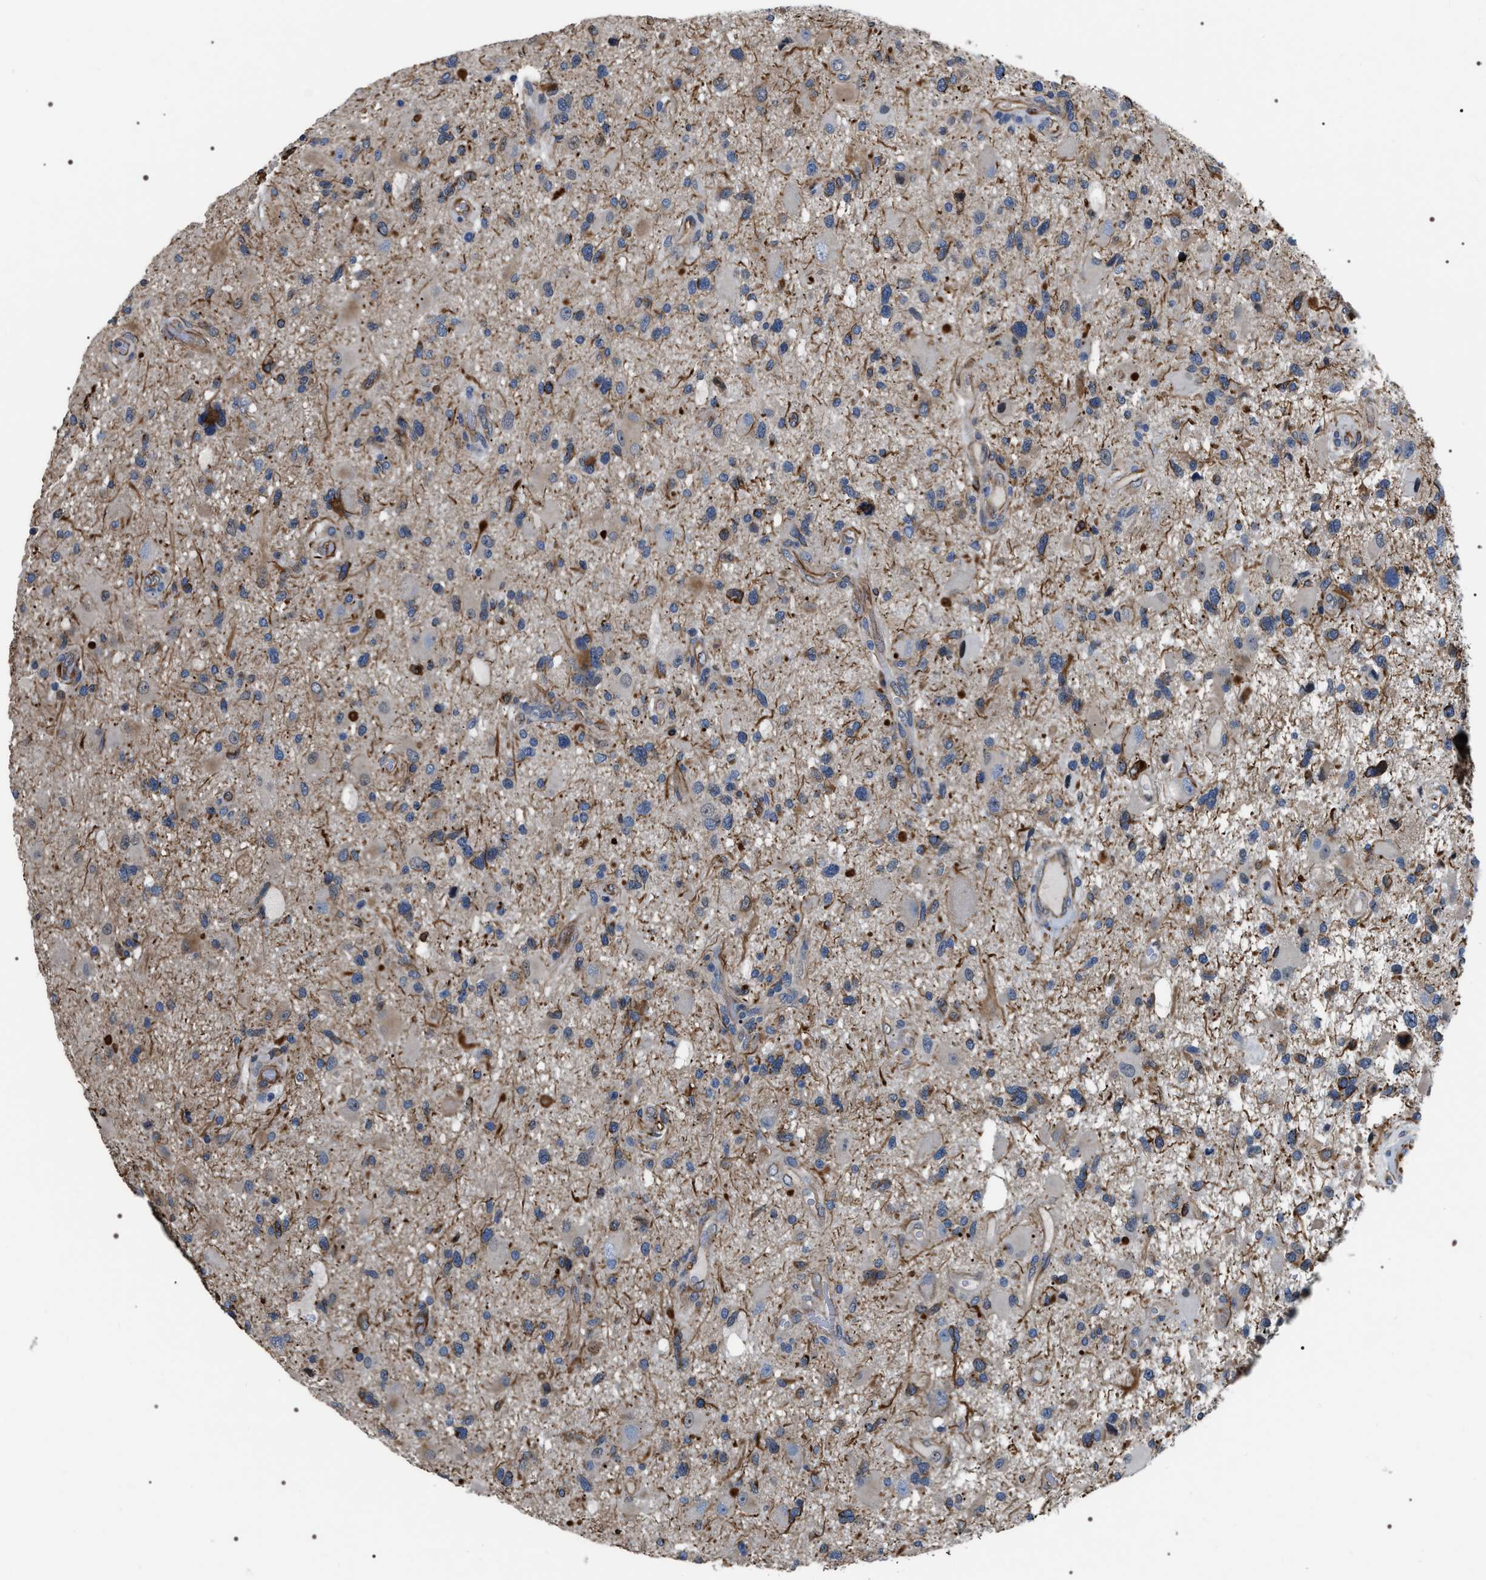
{"staining": {"intensity": "moderate", "quantity": "<25%", "location": "cytoplasmic/membranous"}, "tissue": "glioma", "cell_type": "Tumor cells", "image_type": "cancer", "snomed": [{"axis": "morphology", "description": "Glioma, malignant, High grade"}, {"axis": "topography", "description": "Brain"}], "caption": "About <25% of tumor cells in malignant glioma (high-grade) demonstrate moderate cytoplasmic/membranous protein expression as visualized by brown immunohistochemical staining.", "gene": "PKD1L1", "patient": {"sex": "male", "age": 33}}